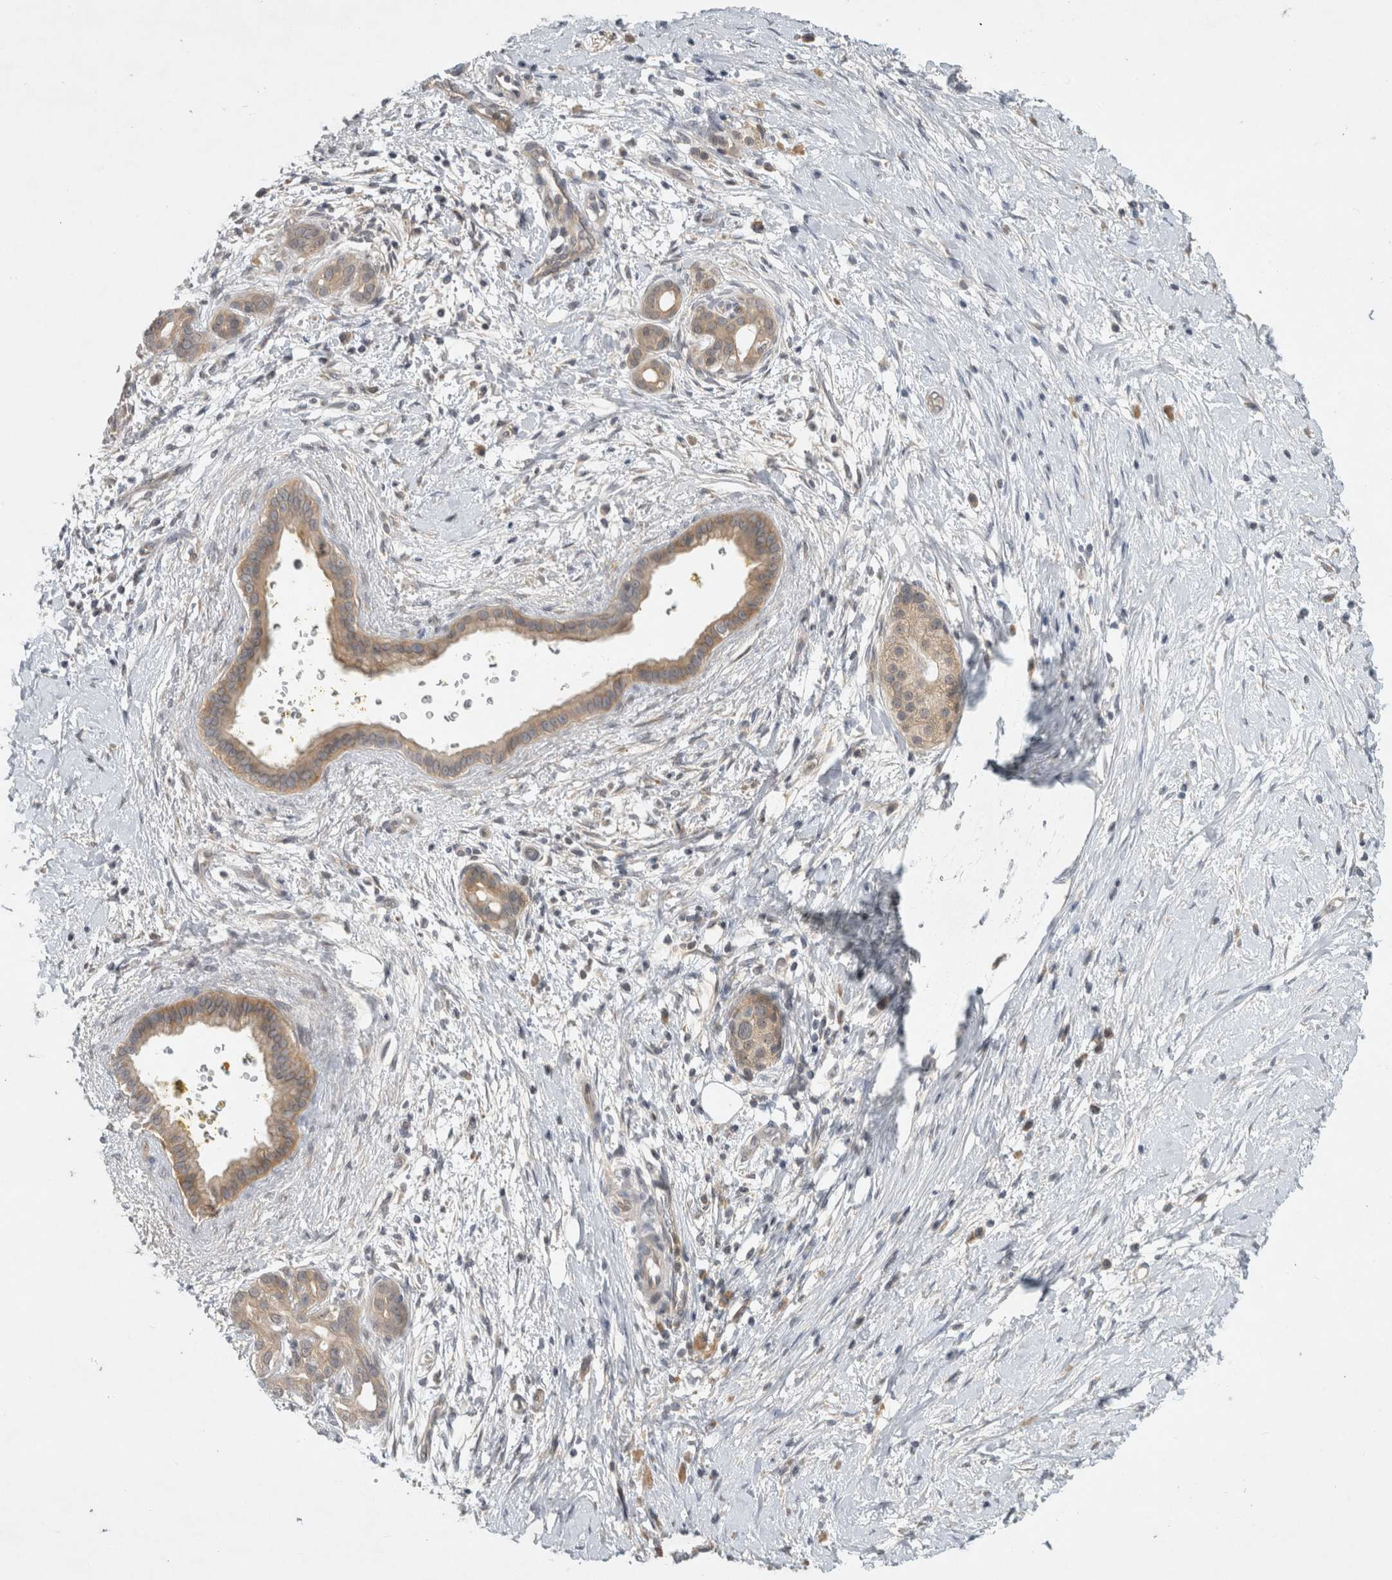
{"staining": {"intensity": "weak", "quantity": ">75%", "location": "cytoplasmic/membranous"}, "tissue": "pancreatic cancer", "cell_type": "Tumor cells", "image_type": "cancer", "snomed": [{"axis": "morphology", "description": "Adenocarcinoma, NOS"}, {"axis": "topography", "description": "Pancreas"}], "caption": "Tumor cells reveal low levels of weak cytoplasmic/membranous staining in about >75% of cells in pancreatic adenocarcinoma.", "gene": "AASDHPPT", "patient": {"sex": "male", "age": 58}}